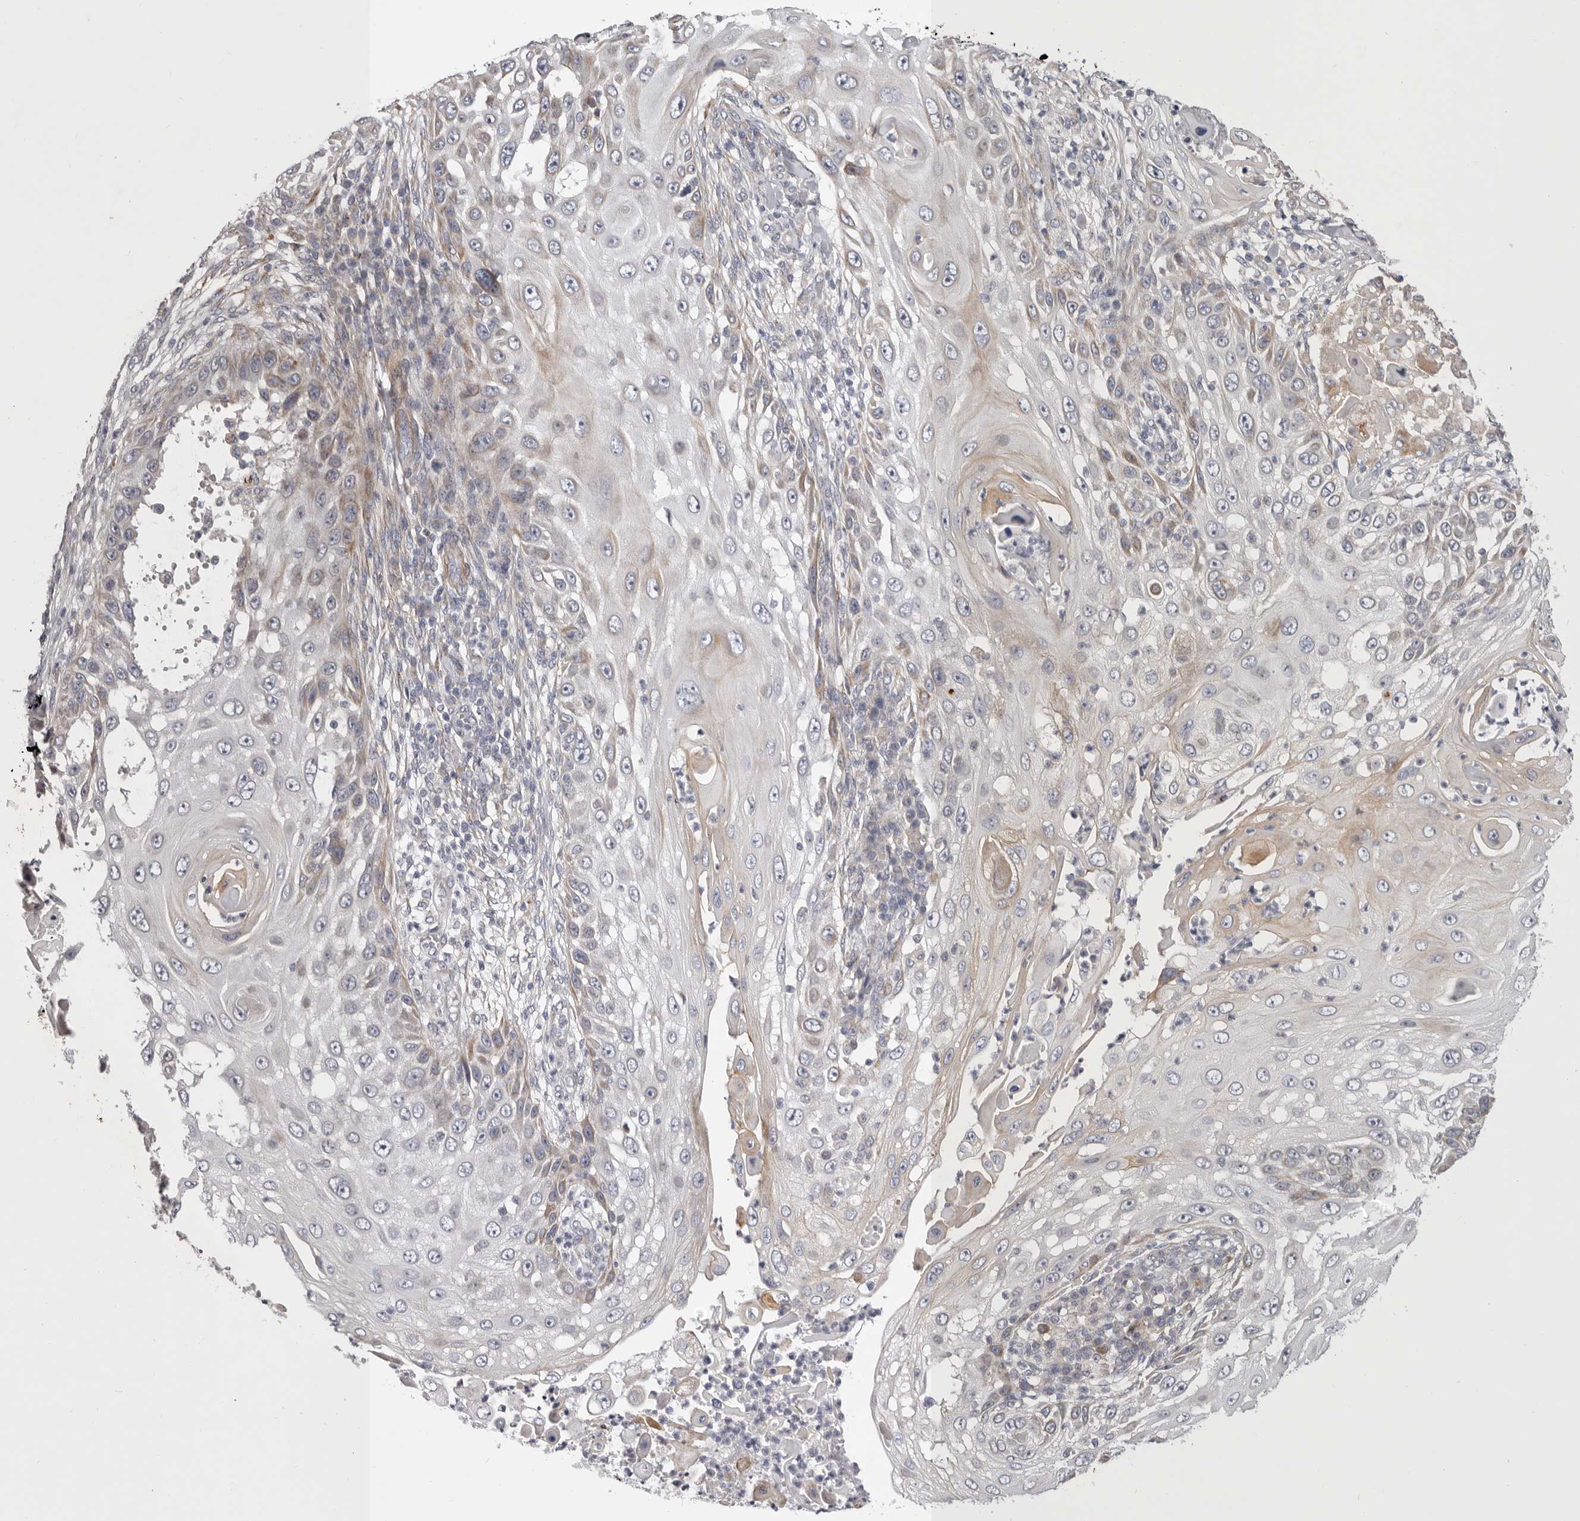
{"staining": {"intensity": "weak", "quantity": "<25%", "location": "cytoplasmic/membranous"}, "tissue": "skin cancer", "cell_type": "Tumor cells", "image_type": "cancer", "snomed": [{"axis": "morphology", "description": "Squamous cell carcinoma, NOS"}, {"axis": "topography", "description": "Skin"}], "caption": "Skin squamous cell carcinoma was stained to show a protein in brown. There is no significant positivity in tumor cells. The staining is performed using DAB (3,3'-diaminobenzidine) brown chromogen with nuclei counter-stained in using hematoxylin.", "gene": "MRPS10", "patient": {"sex": "female", "age": 44}}